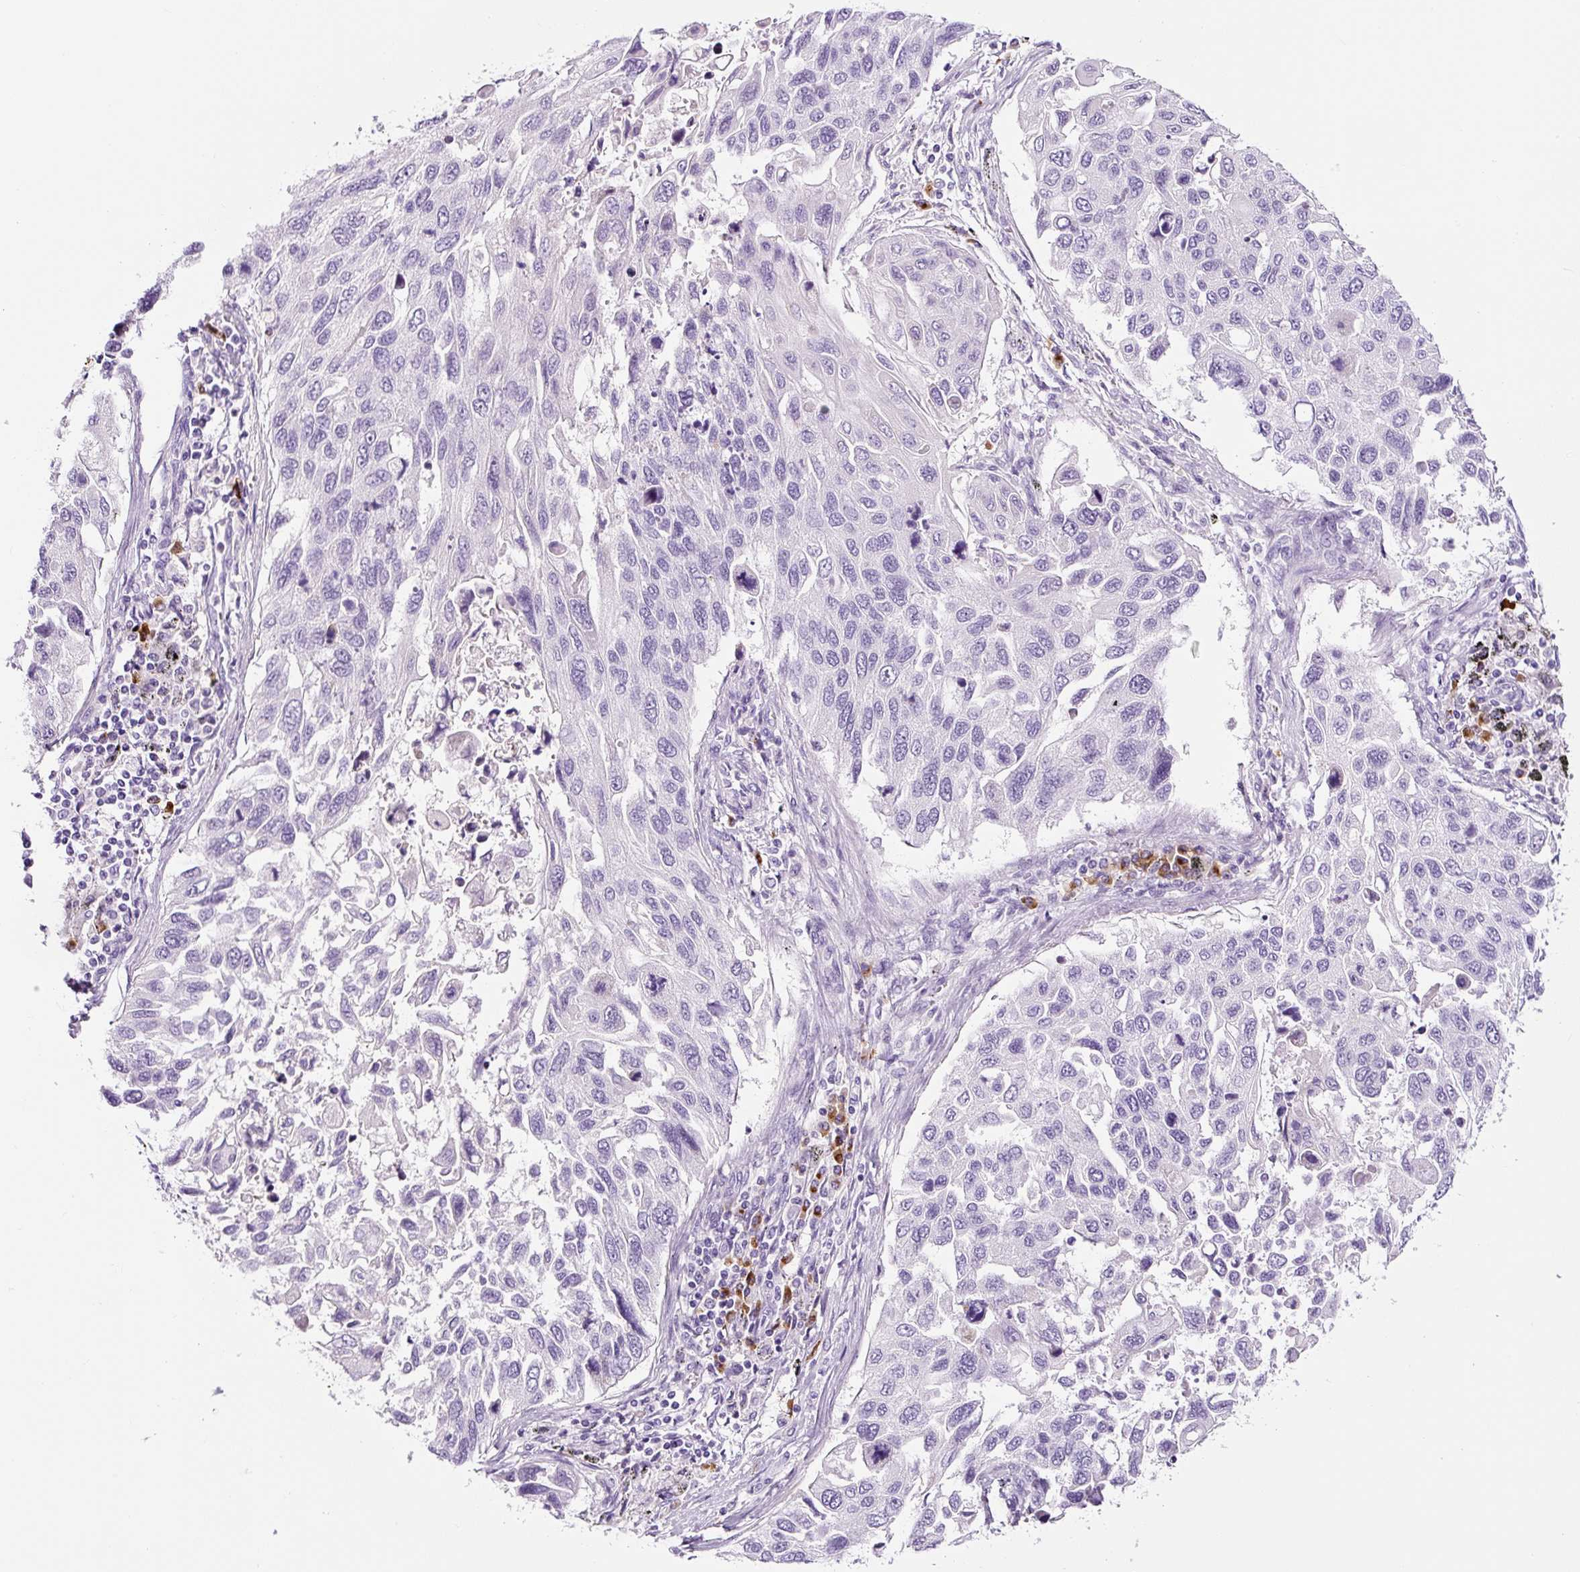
{"staining": {"intensity": "negative", "quantity": "none", "location": "none"}, "tissue": "lung cancer", "cell_type": "Tumor cells", "image_type": "cancer", "snomed": [{"axis": "morphology", "description": "Squamous cell carcinoma, NOS"}, {"axis": "topography", "description": "Lung"}], "caption": "IHC histopathology image of human lung squamous cell carcinoma stained for a protein (brown), which displays no positivity in tumor cells. (DAB immunohistochemistry (IHC) with hematoxylin counter stain).", "gene": "RNF212B", "patient": {"sex": "male", "age": 62}}